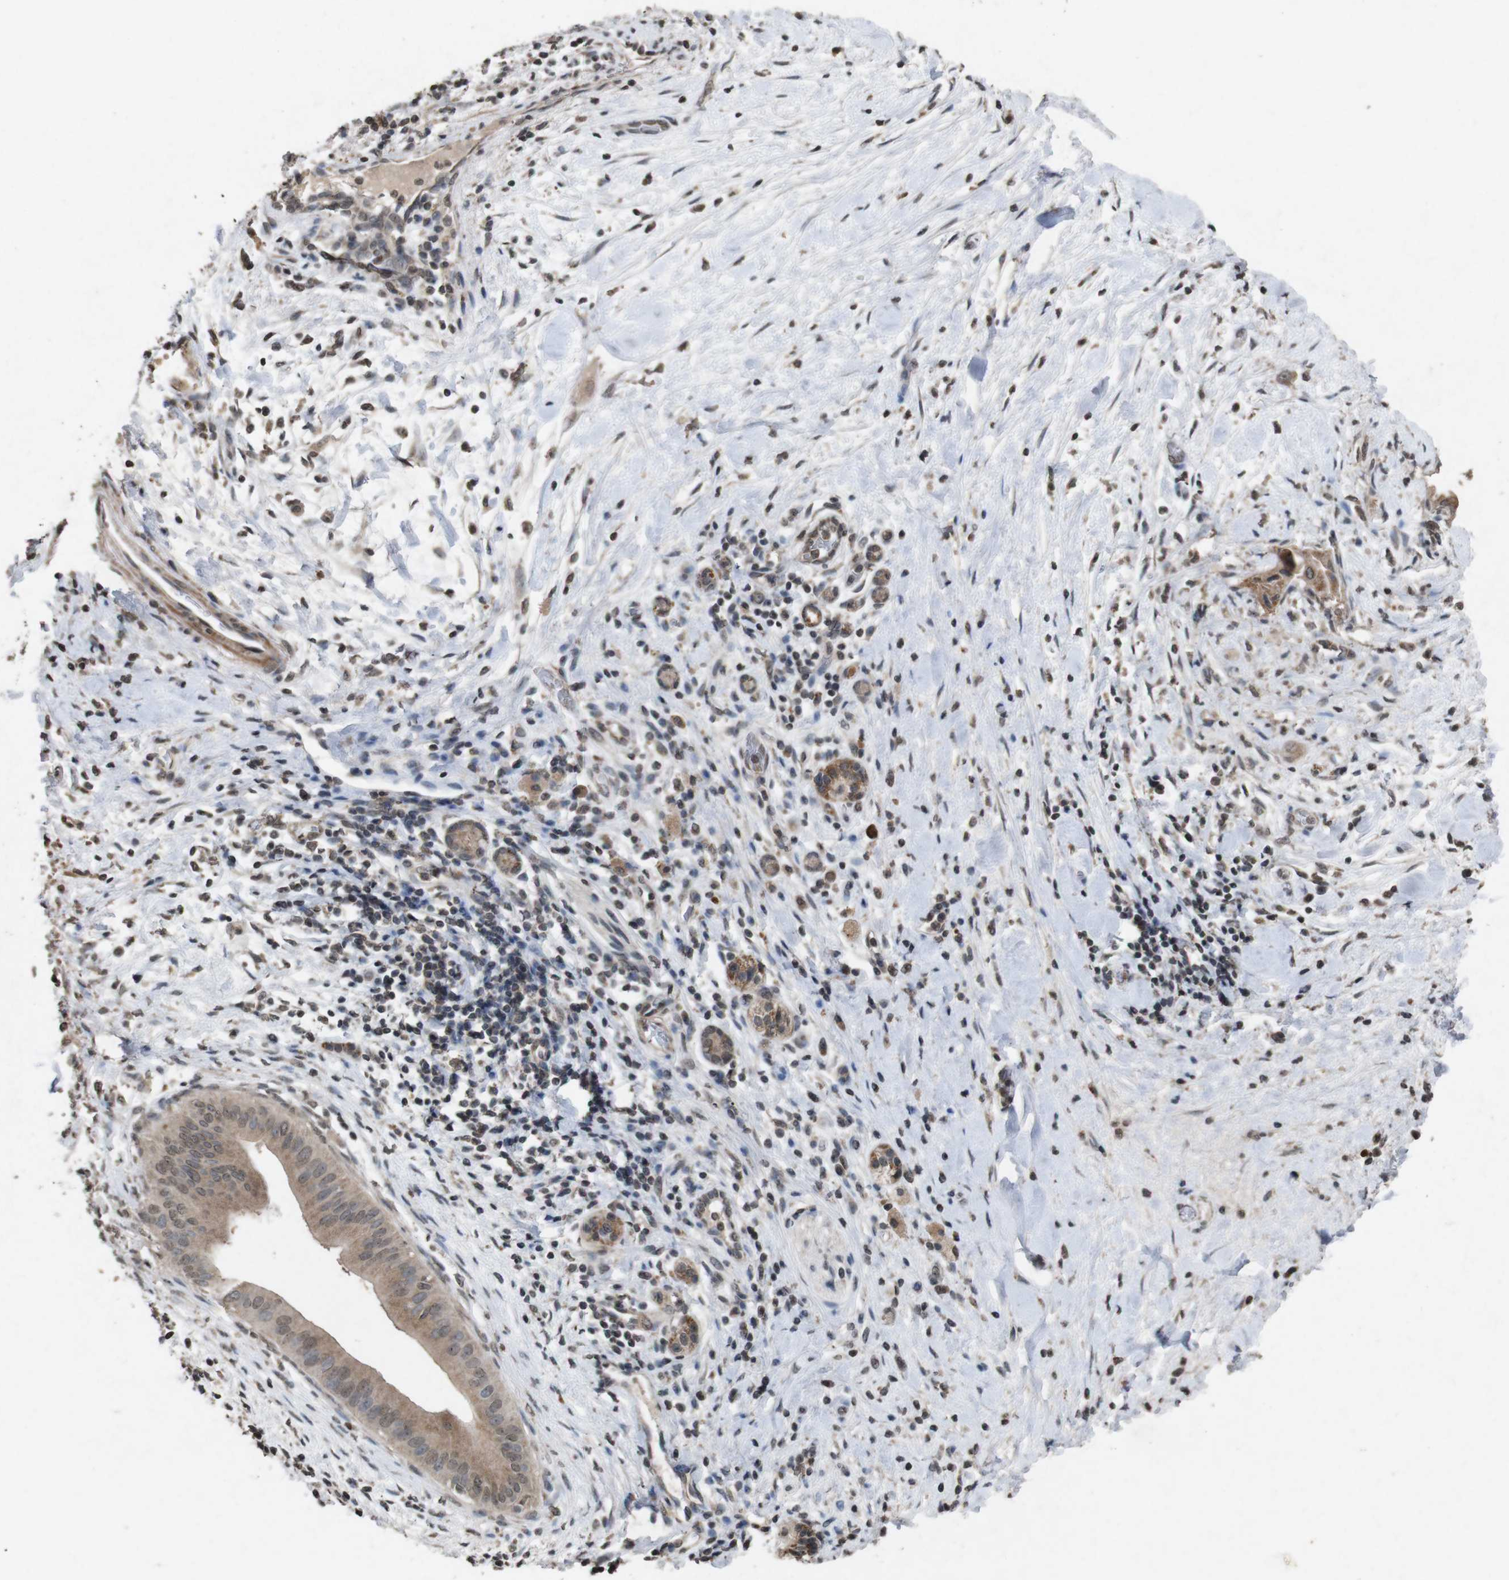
{"staining": {"intensity": "moderate", "quantity": ">75%", "location": "cytoplasmic/membranous,nuclear"}, "tissue": "pancreatic cancer", "cell_type": "Tumor cells", "image_type": "cancer", "snomed": [{"axis": "morphology", "description": "Adenocarcinoma, NOS"}, {"axis": "topography", "description": "Pancreas"}], "caption": "Pancreatic cancer (adenocarcinoma) stained with DAB immunohistochemistry shows medium levels of moderate cytoplasmic/membranous and nuclear positivity in approximately >75% of tumor cells. (IHC, brightfield microscopy, high magnification).", "gene": "SORL1", "patient": {"sex": "male", "age": 55}}